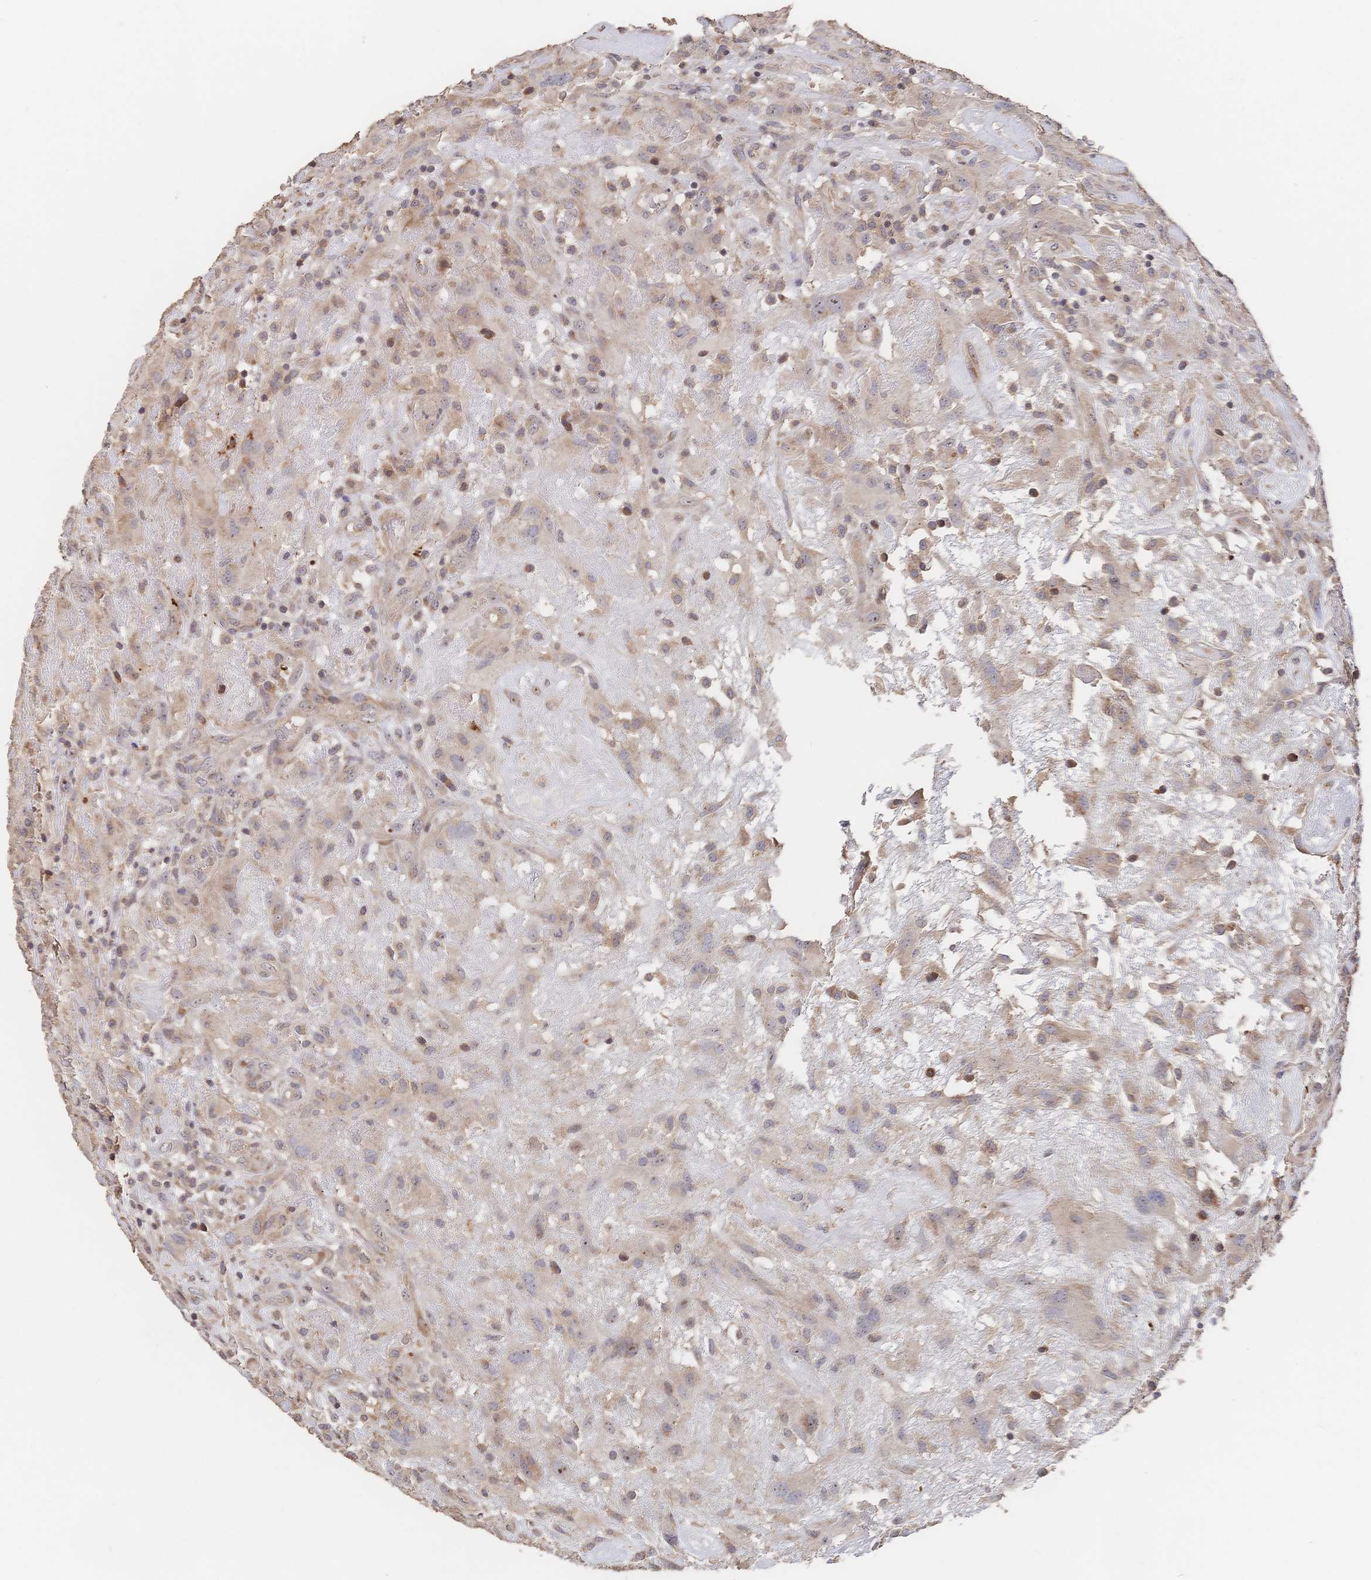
{"staining": {"intensity": "weak", "quantity": "25%-75%", "location": "cytoplasmic/membranous,nuclear"}, "tissue": "glioma", "cell_type": "Tumor cells", "image_type": "cancer", "snomed": [{"axis": "morphology", "description": "Glioma, malignant, High grade"}, {"axis": "topography", "description": "Brain"}], "caption": "A brown stain highlights weak cytoplasmic/membranous and nuclear staining of a protein in human malignant glioma (high-grade) tumor cells.", "gene": "DNAJA4", "patient": {"sex": "male", "age": 46}}